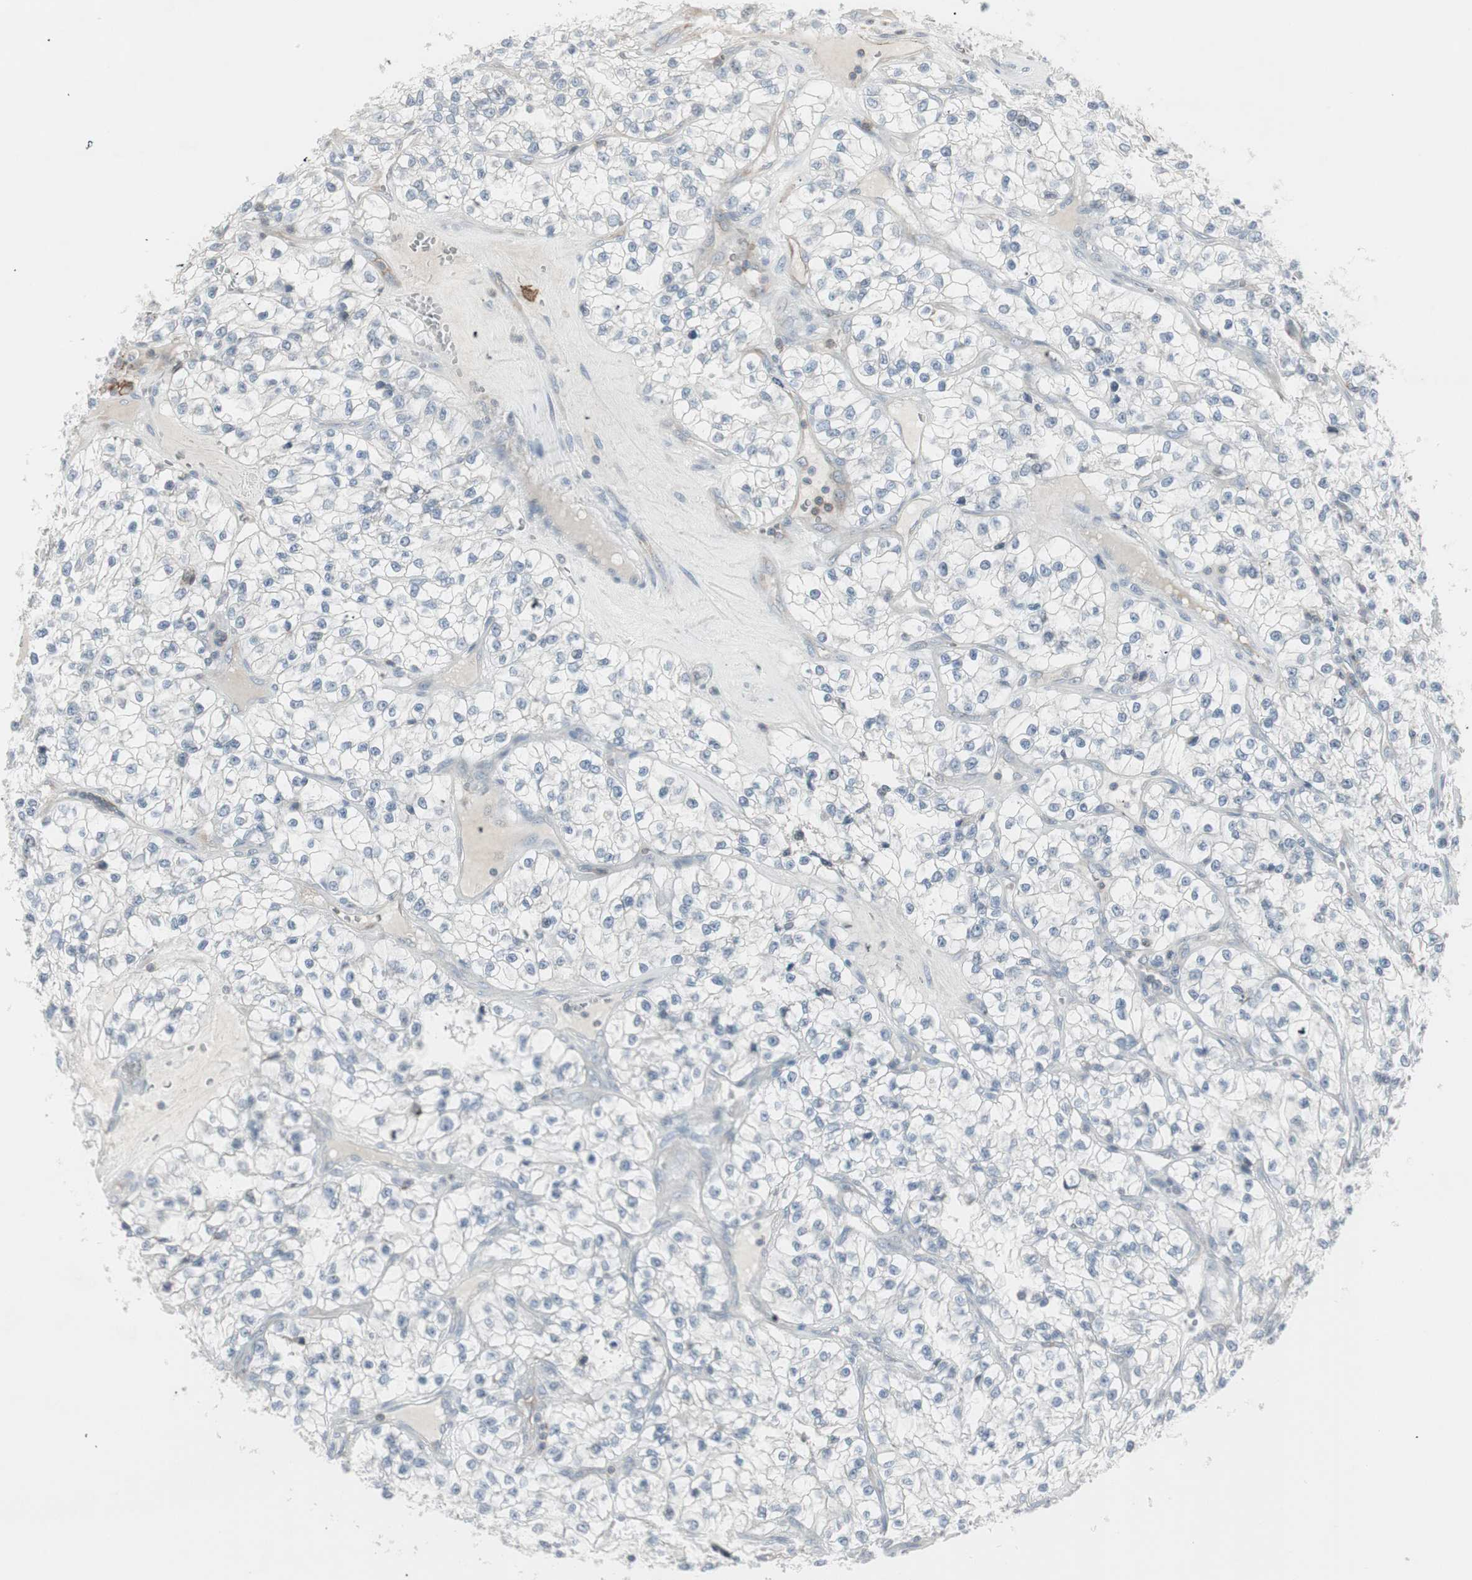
{"staining": {"intensity": "negative", "quantity": "none", "location": "none"}, "tissue": "renal cancer", "cell_type": "Tumor cells", "image_type": "cancer", "snomed": [{"axis": "morphology", "description": "Adenocarcinoma, NOS"}, {"axis": "topography", "description": "Kidney"}], "caption": "IHC micrograph of human renal adenocarcinoma stained for a protein (brown), which demonstrates no staining in tumor cells.", "gene": "MAP4K4", "patient": {"sex": "female", "age": 57}}